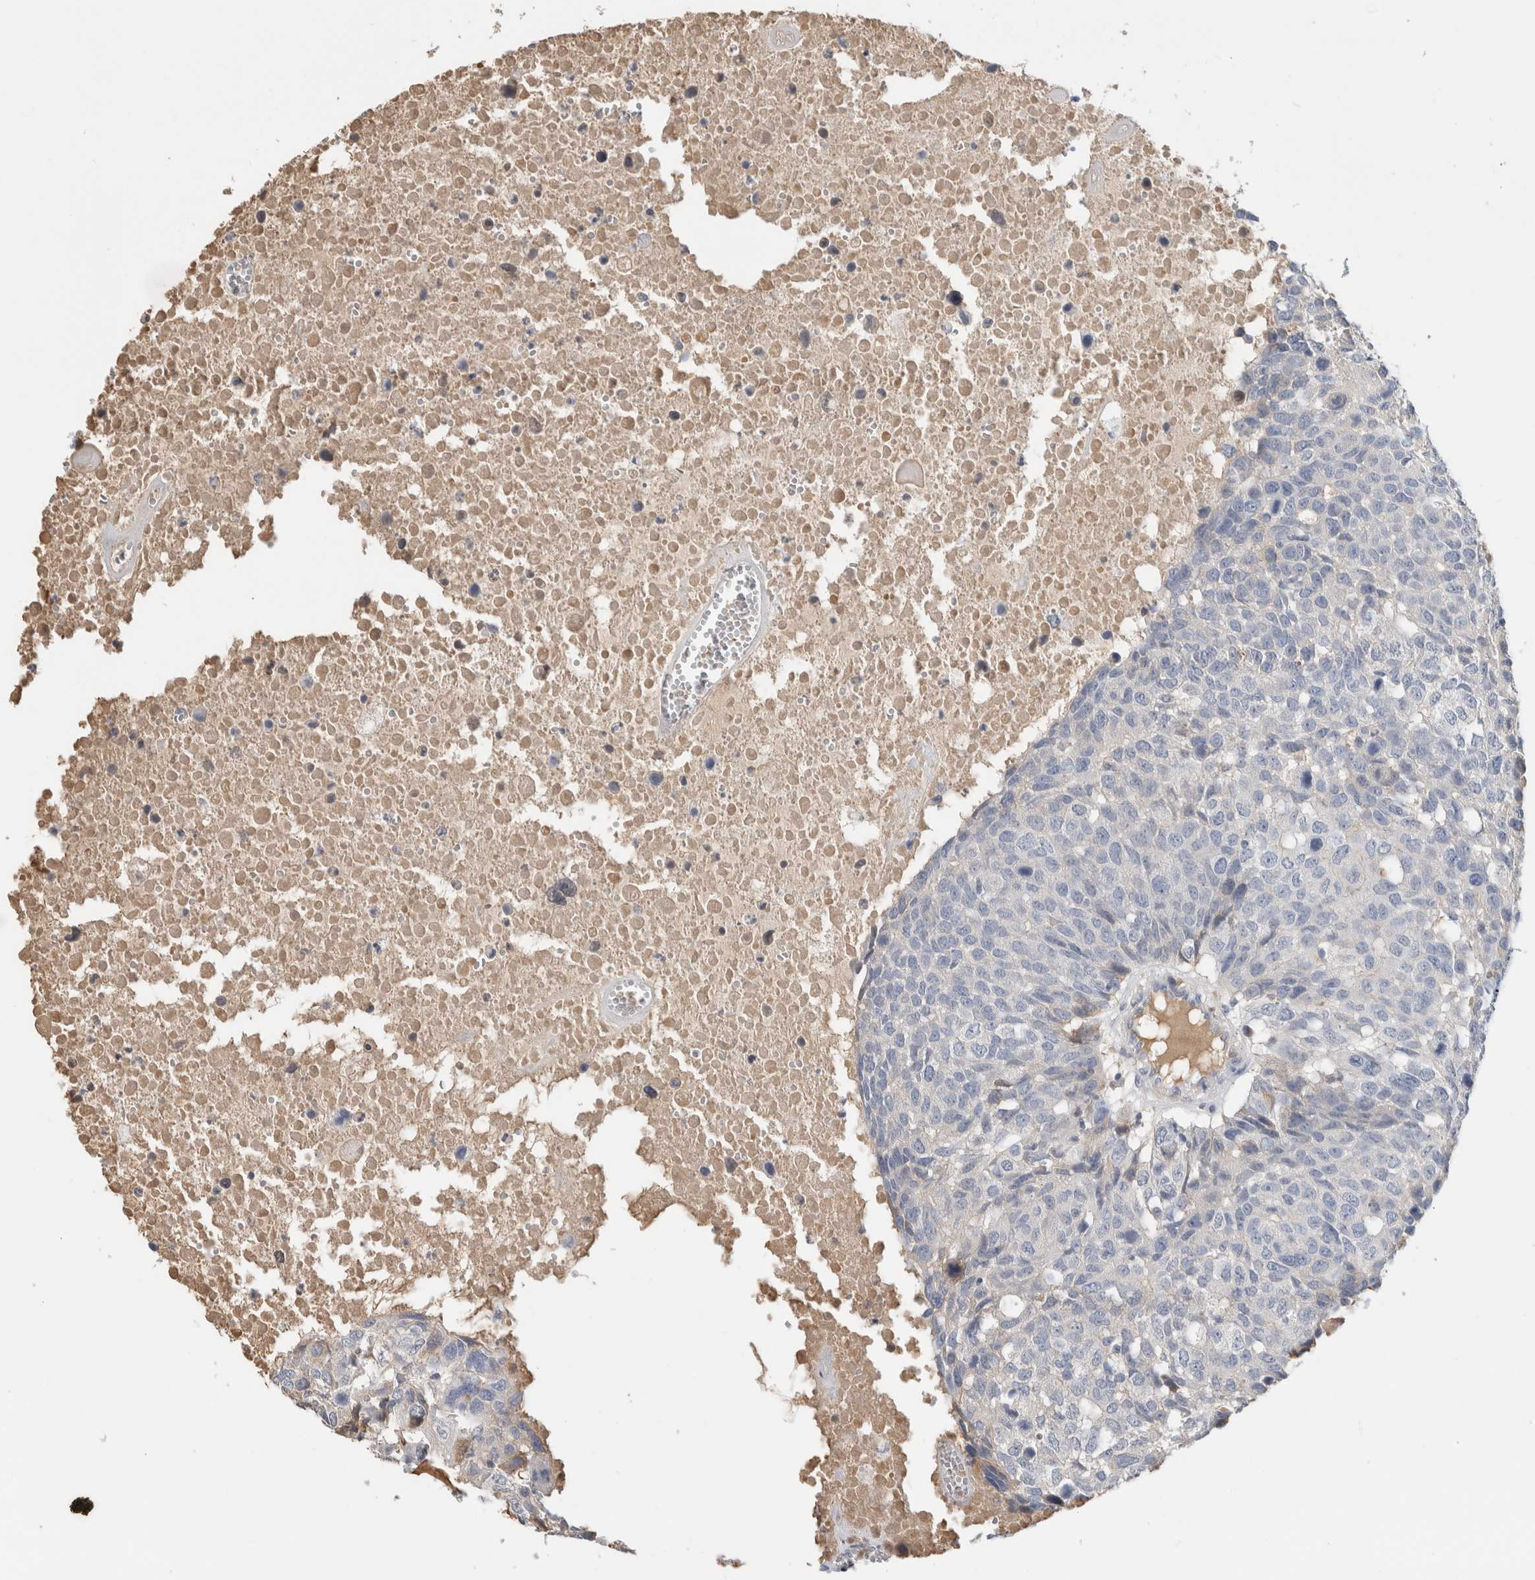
{"staining": {"intensity": "negative", "quantity": "none", "location": "none"}, "tissue": "head and neck cancer", "cell_type": "Tumor cells", "image_type": "cancer", "snomed": [{"axis": "morphology", "description": "Squamous cell carcinoma, NOS"}, {"axis": "topography", "description": "Head-Neck"}], "caption": "Protein analysis of squamous cell carcinoma (head and neck) demonstrates no significant expression in tumor cells.", "gene": "SCGB1A1", "patient": {"sex": "male", "age": 66}}